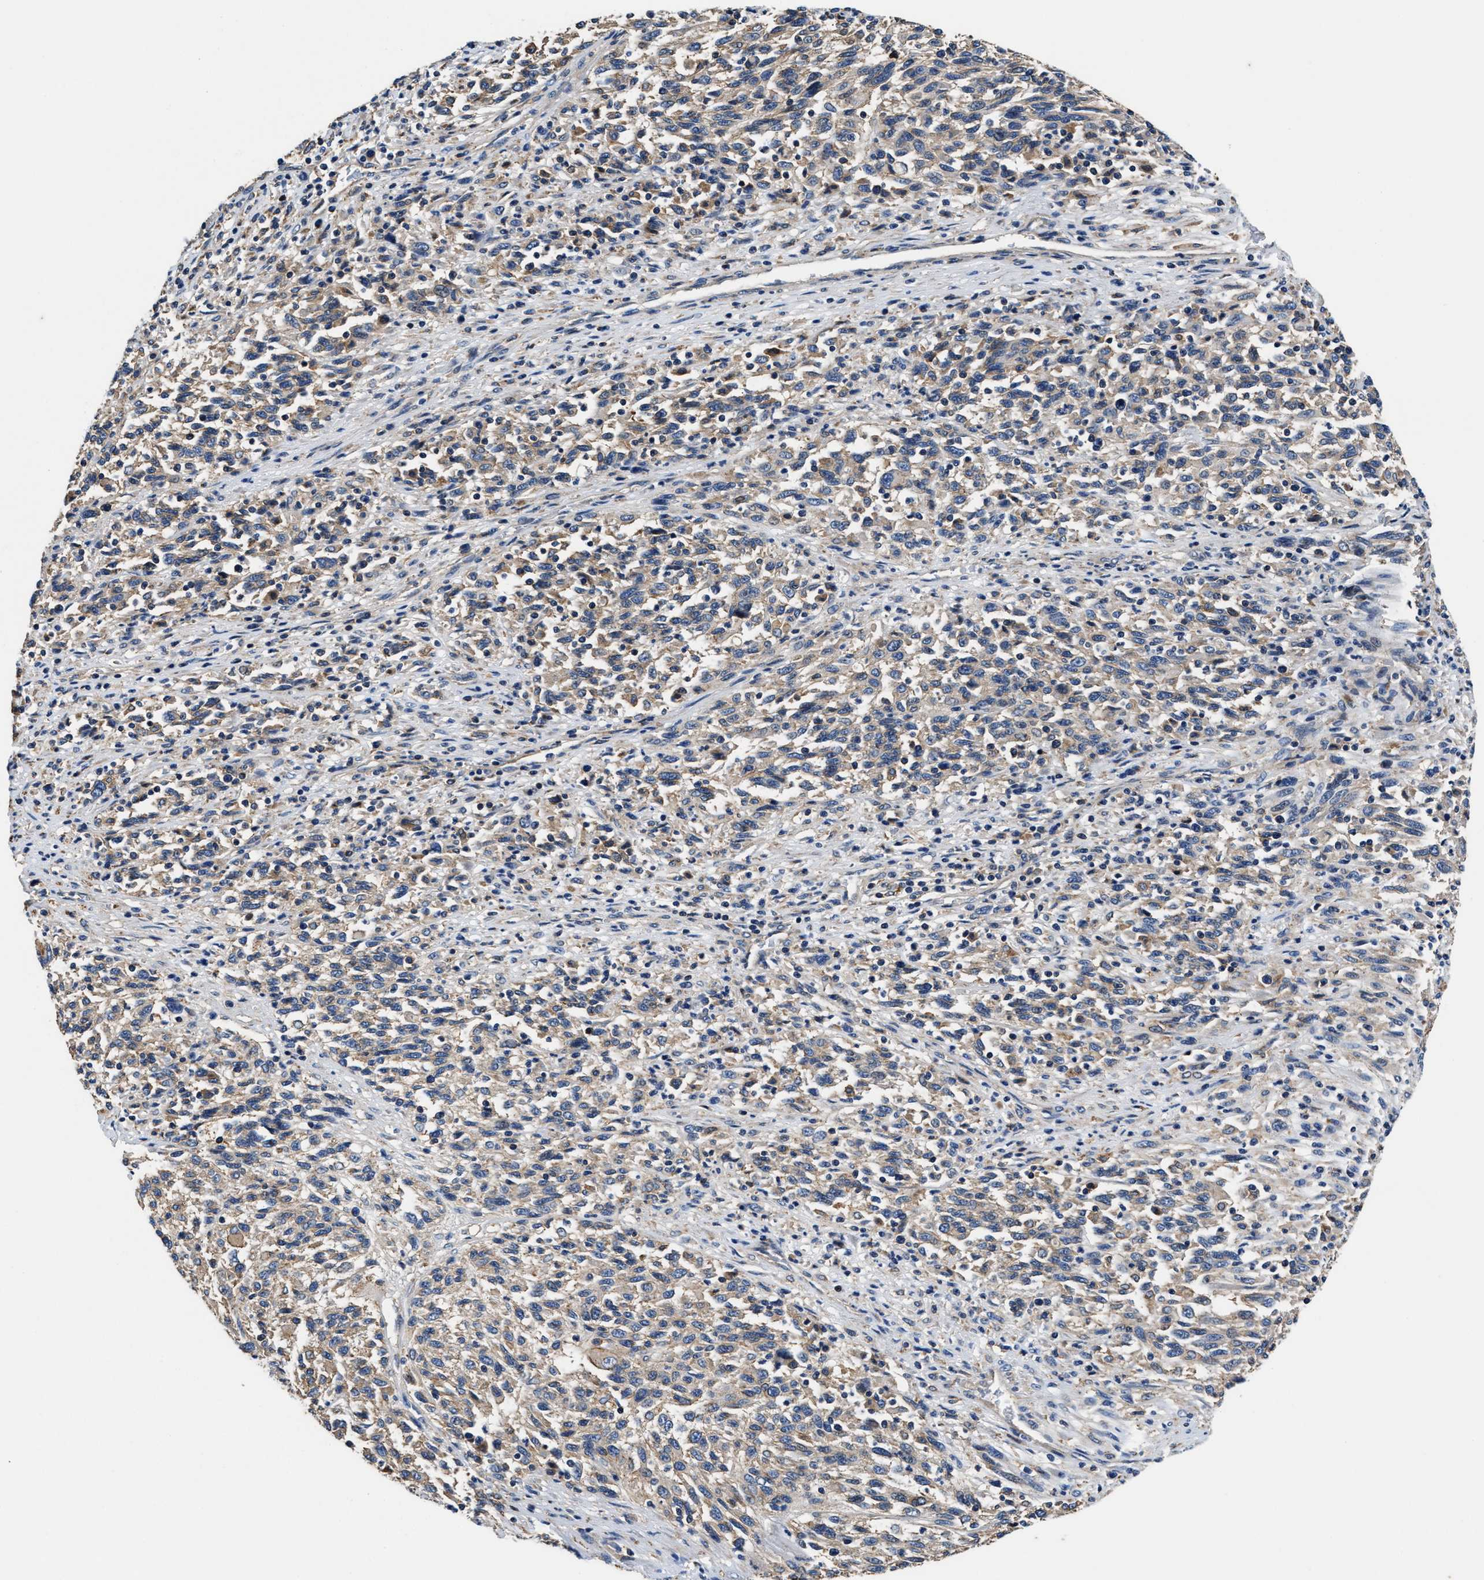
{"staining": {"intensity": "weak", "quantity": "<25%", "location": "cytoplasmic/membranous"}, "tissue": "melanoma", "cell_type": "Tumor cells", "image_type": "cancer", "snomed": [{"axis": "morphology", "description": "Malignant melanoma, Metastatic site"}, {"axis": "topography", "description": "Lymph node"}], "caption": "An IHC photomicrograph of malignant melanoma (metastatic site) is shown. There is no staining in tumor cells of malignant melanoma (metastatic site).", "gene": "PPP1R9B", "patient": {"sex": "male", "age": 61}}